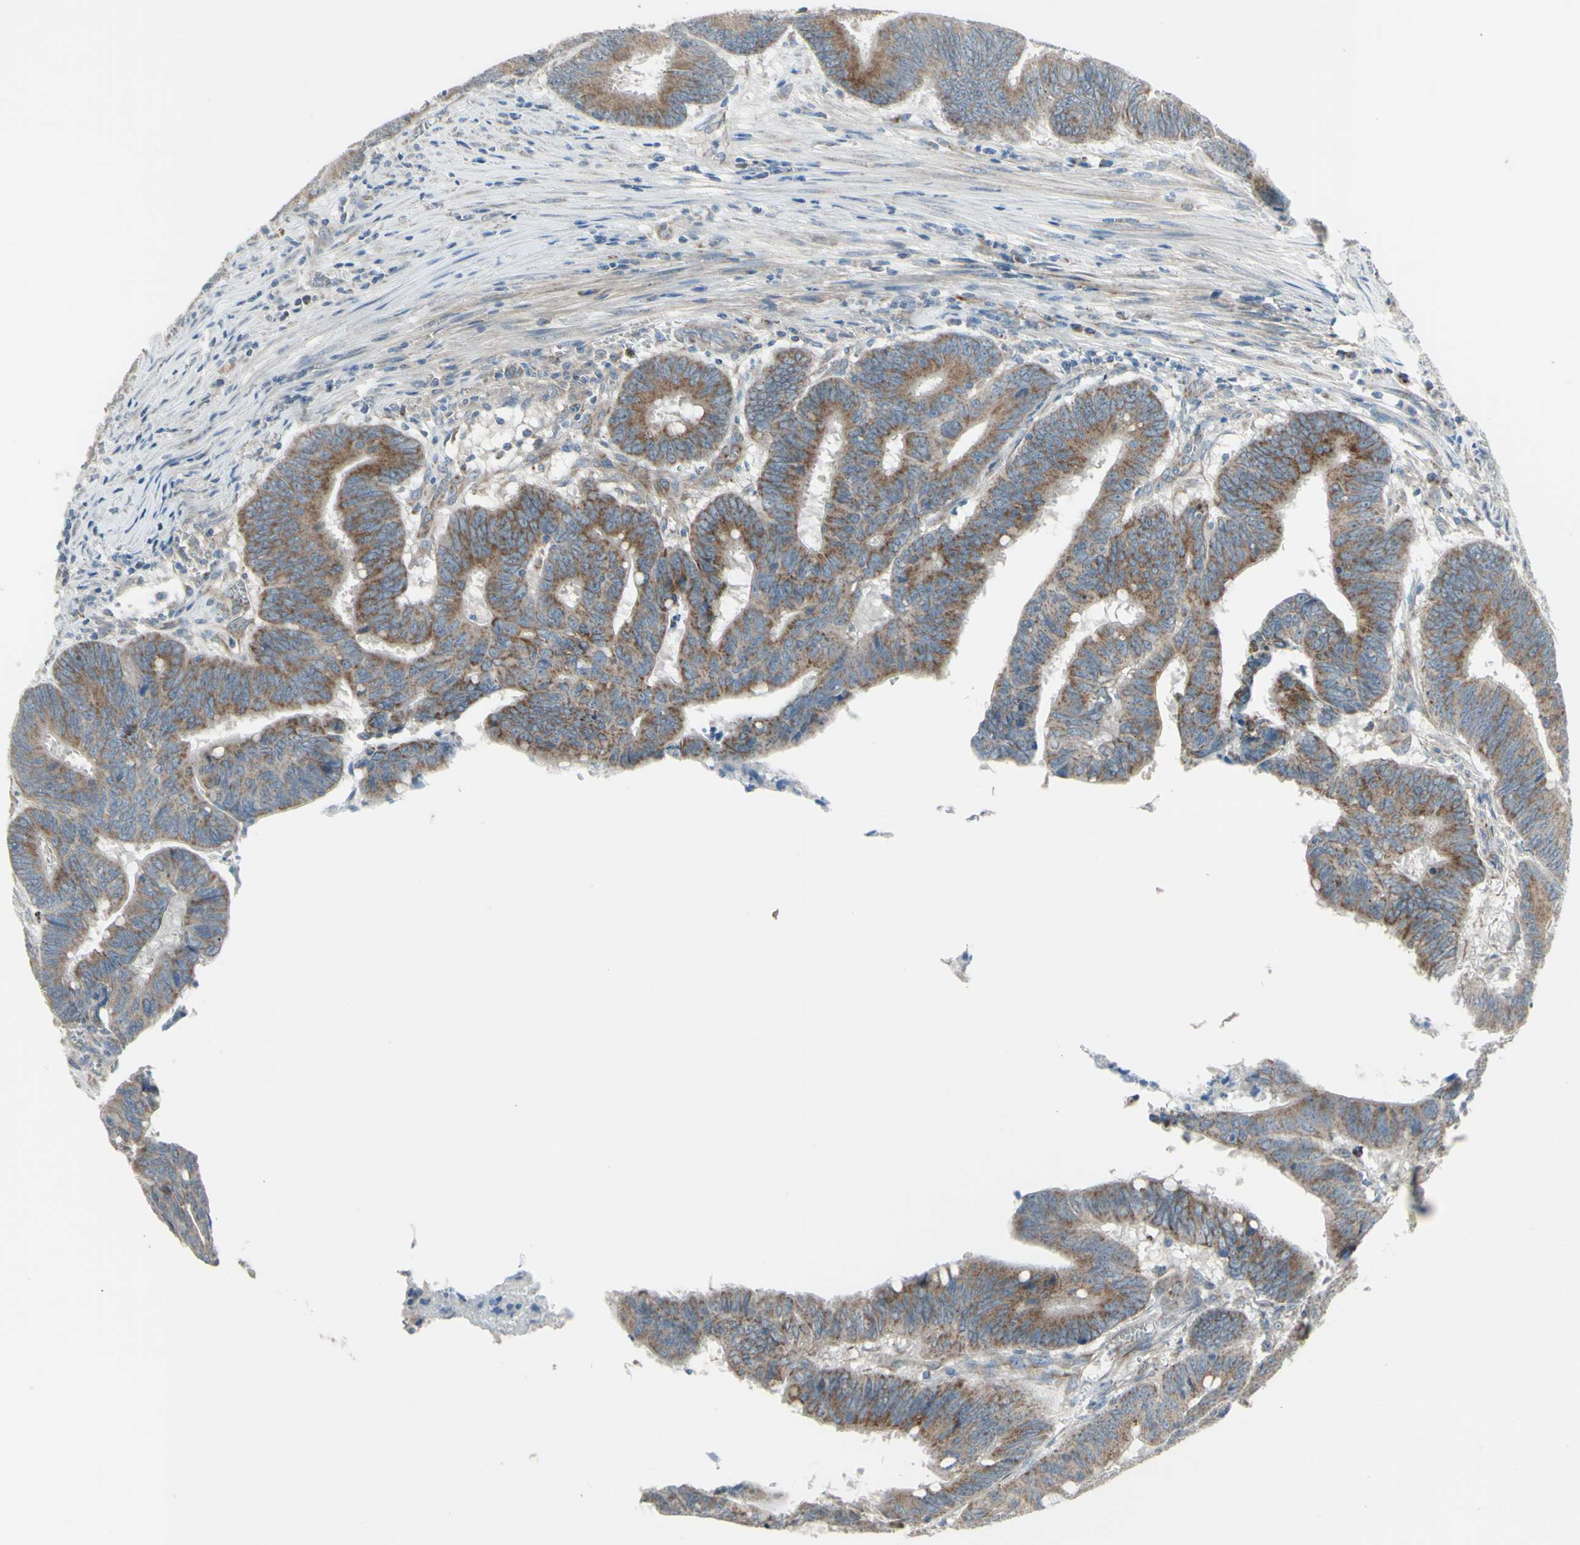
{"staining": {"intensity": "moderate", "quantity": "25%-75%", "location": "cytoplasmic/membranous"}, "tissue": "colorectal cancer", "cell_type": "Tumor cells", "image_type": "cancer", "snomed": [{"axis": "morphology", "description": "Adenocarcinoma, NOS"}, {"axis": "topography", "description": "Colon"}], "caption": "A micrograph of colorectal adenocarcinoma stained for a protein shows moderate cytoplasmic/membranous brown staining in tumor cells.", "gene": "FAM171B", "patient": {"sex": "male", "age": 45}}